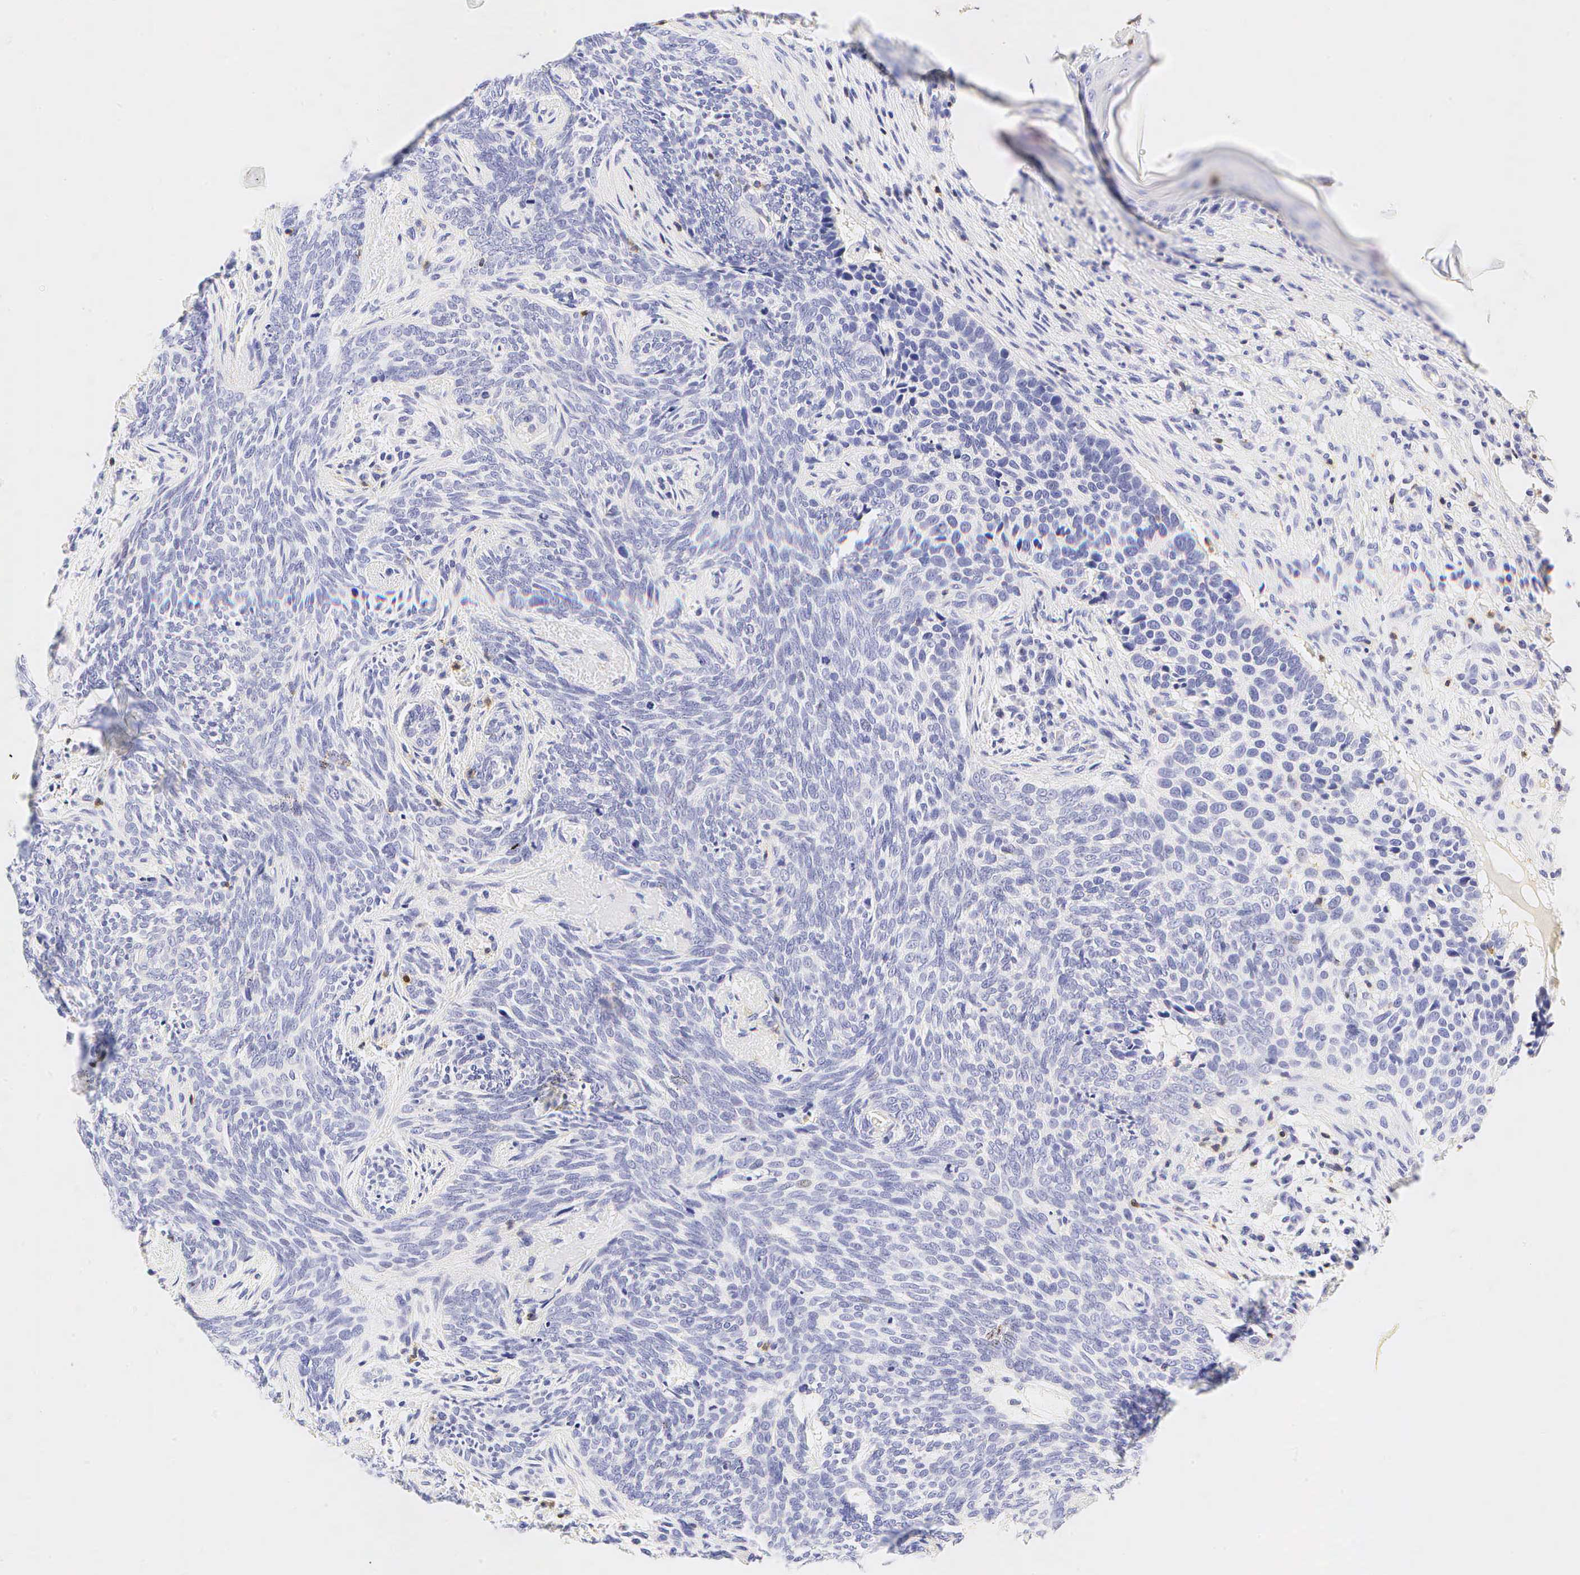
{"staining": {"intensity": "negative", "quantity": "none", "location": "none"}, "tissue": "skin cancer", "cell_type": "Tumor cells", "image_type": "cancer", "snomed": [{"axis": "morphology", "description": "Basal cell carcinoma"}, {"axis": "topography", "description": "Skin"}], "caption": "Tumor cells are negative for brown protein staining in basal cell carcinoma (skin).", "gene": "CD3E", "patient": {"sex": "male", "age": 89}}